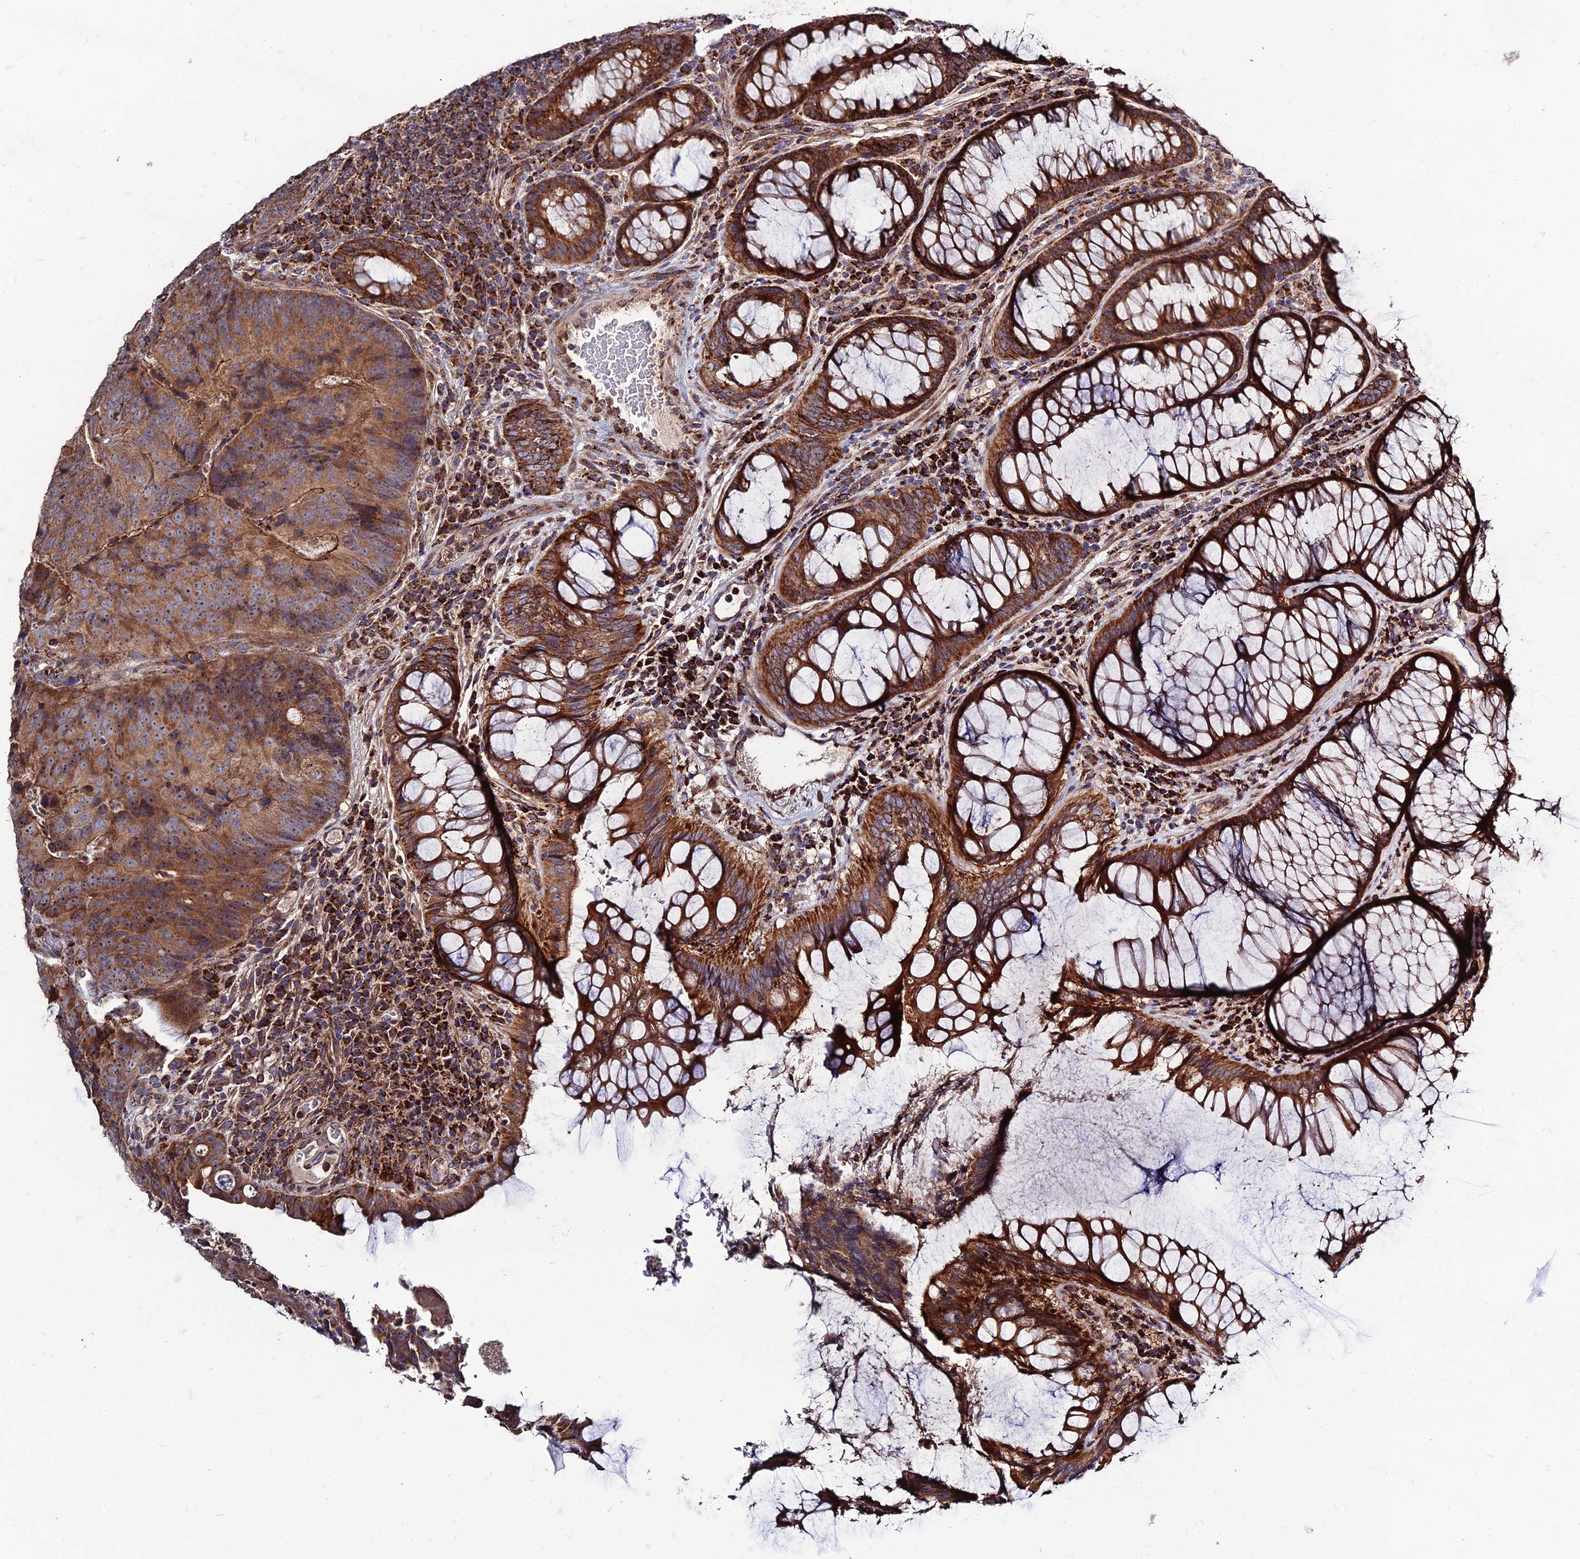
{"staining": {"intensity": "moderate", "quantity": ">75%", "location": "cytoplasmic/membranous"}, "tissue": "colorectal cancer", "cell_type": "Tumor cells", "image_type": "cancer", "snomed": [{"axis": "morphology", "description": "Adenocarcinoma, NOS"}, {"axis": "topography", "description": "Colon"}], "caption": "A micrograph showing moderate cytoplasmic/membranous positivity in about >75% of tumor cells in adenocarcinoma (colorectal), as visualized by brown immunohistochemical staining.", "gene": "RIC8B", "patient": {"sex": "female", "age": 67}}